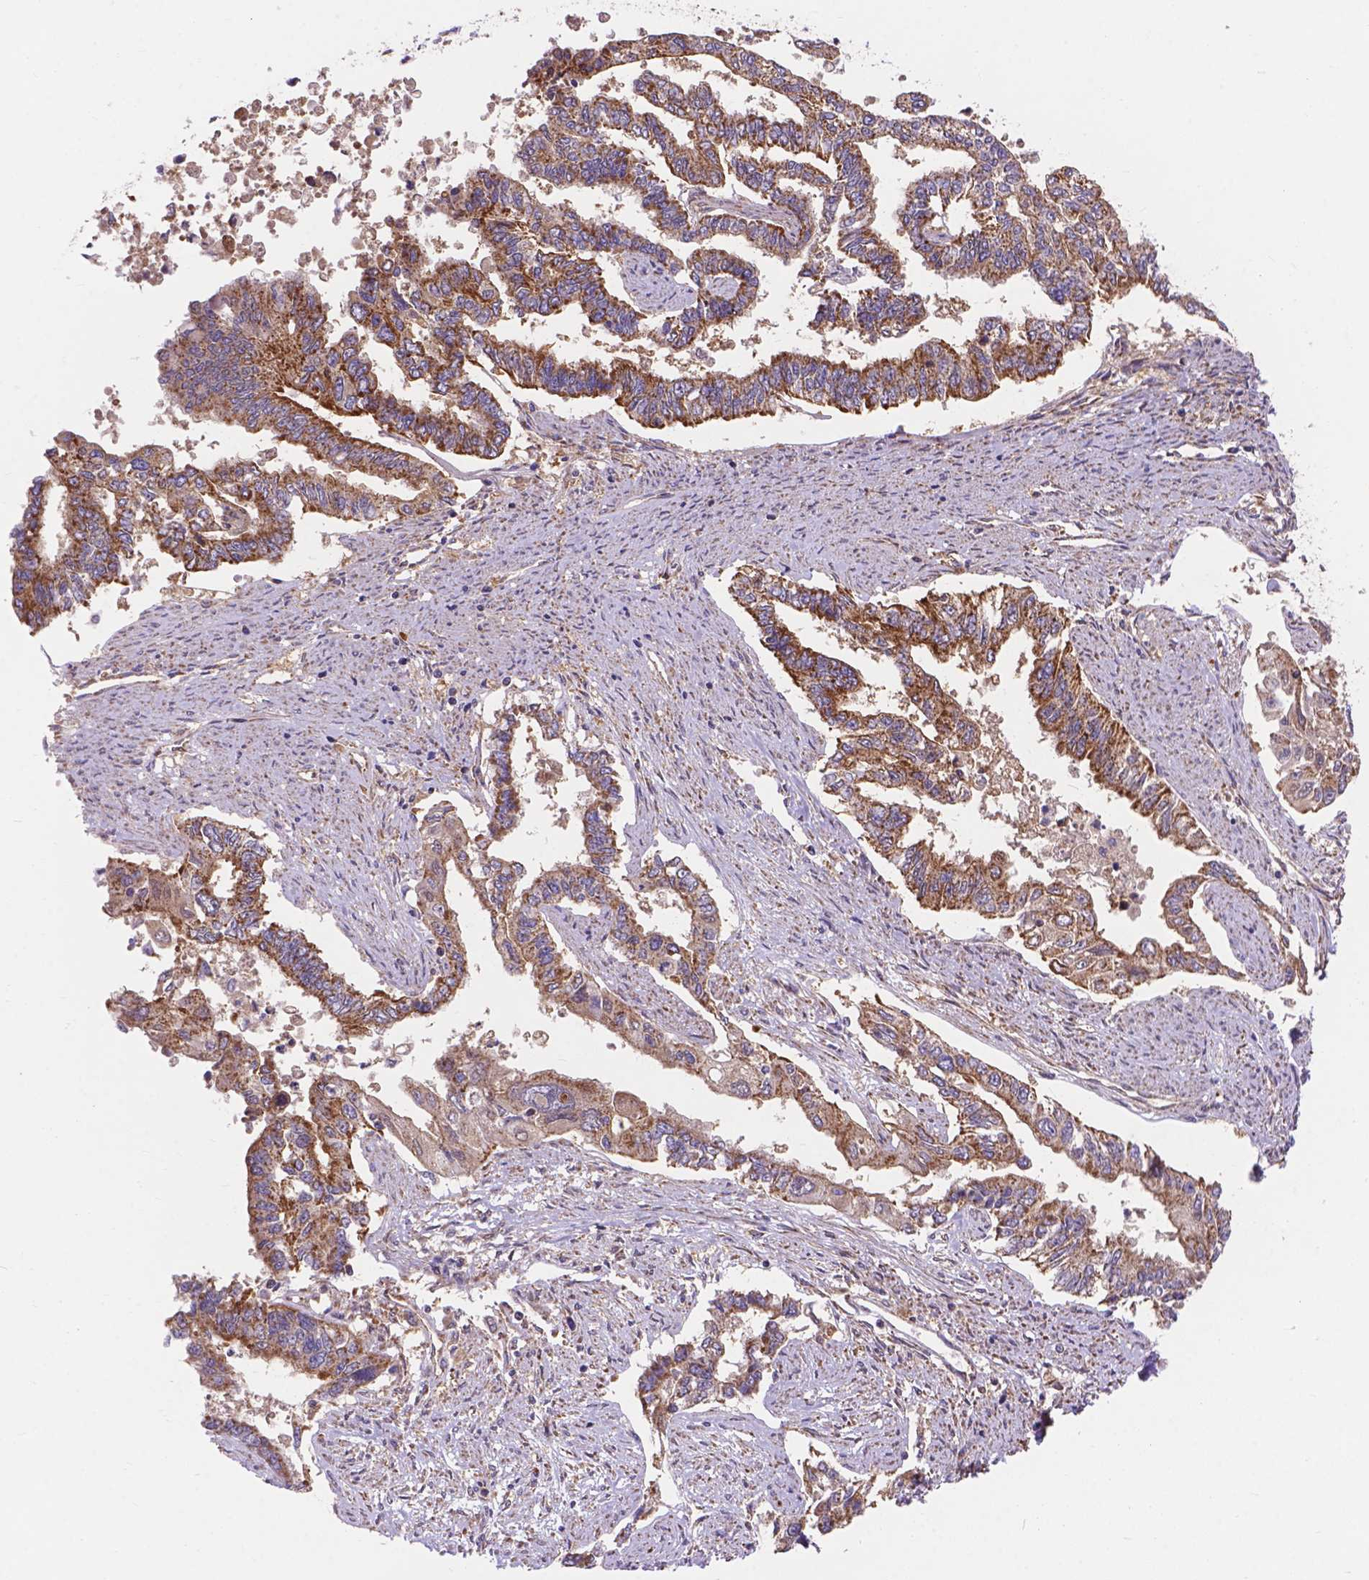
{"staining": {"intensity": "moderate", "quantity": ">75%", "location": "cytoplasmic/membranous"}, "tissue": "endometrial cancer", "cell_type": "Tumor cells", "image_type": "cancer", "snomed": [{"axis": "morphology", "description": "Adenocarcinoma, NOS"}, {"axis": "topography", "description": "Uterus"}], "caption": "A medium amount of moderate cytoplasmic/membranous positivity is seen in approximately >75% of tumor cells in endometrial cancer (adenocarcinoma) tissue. Ihc stains the protein in brown and the nuclei are stained blue.", "gene": "AK3", "patient": {"sex": "female", "age": 59}}